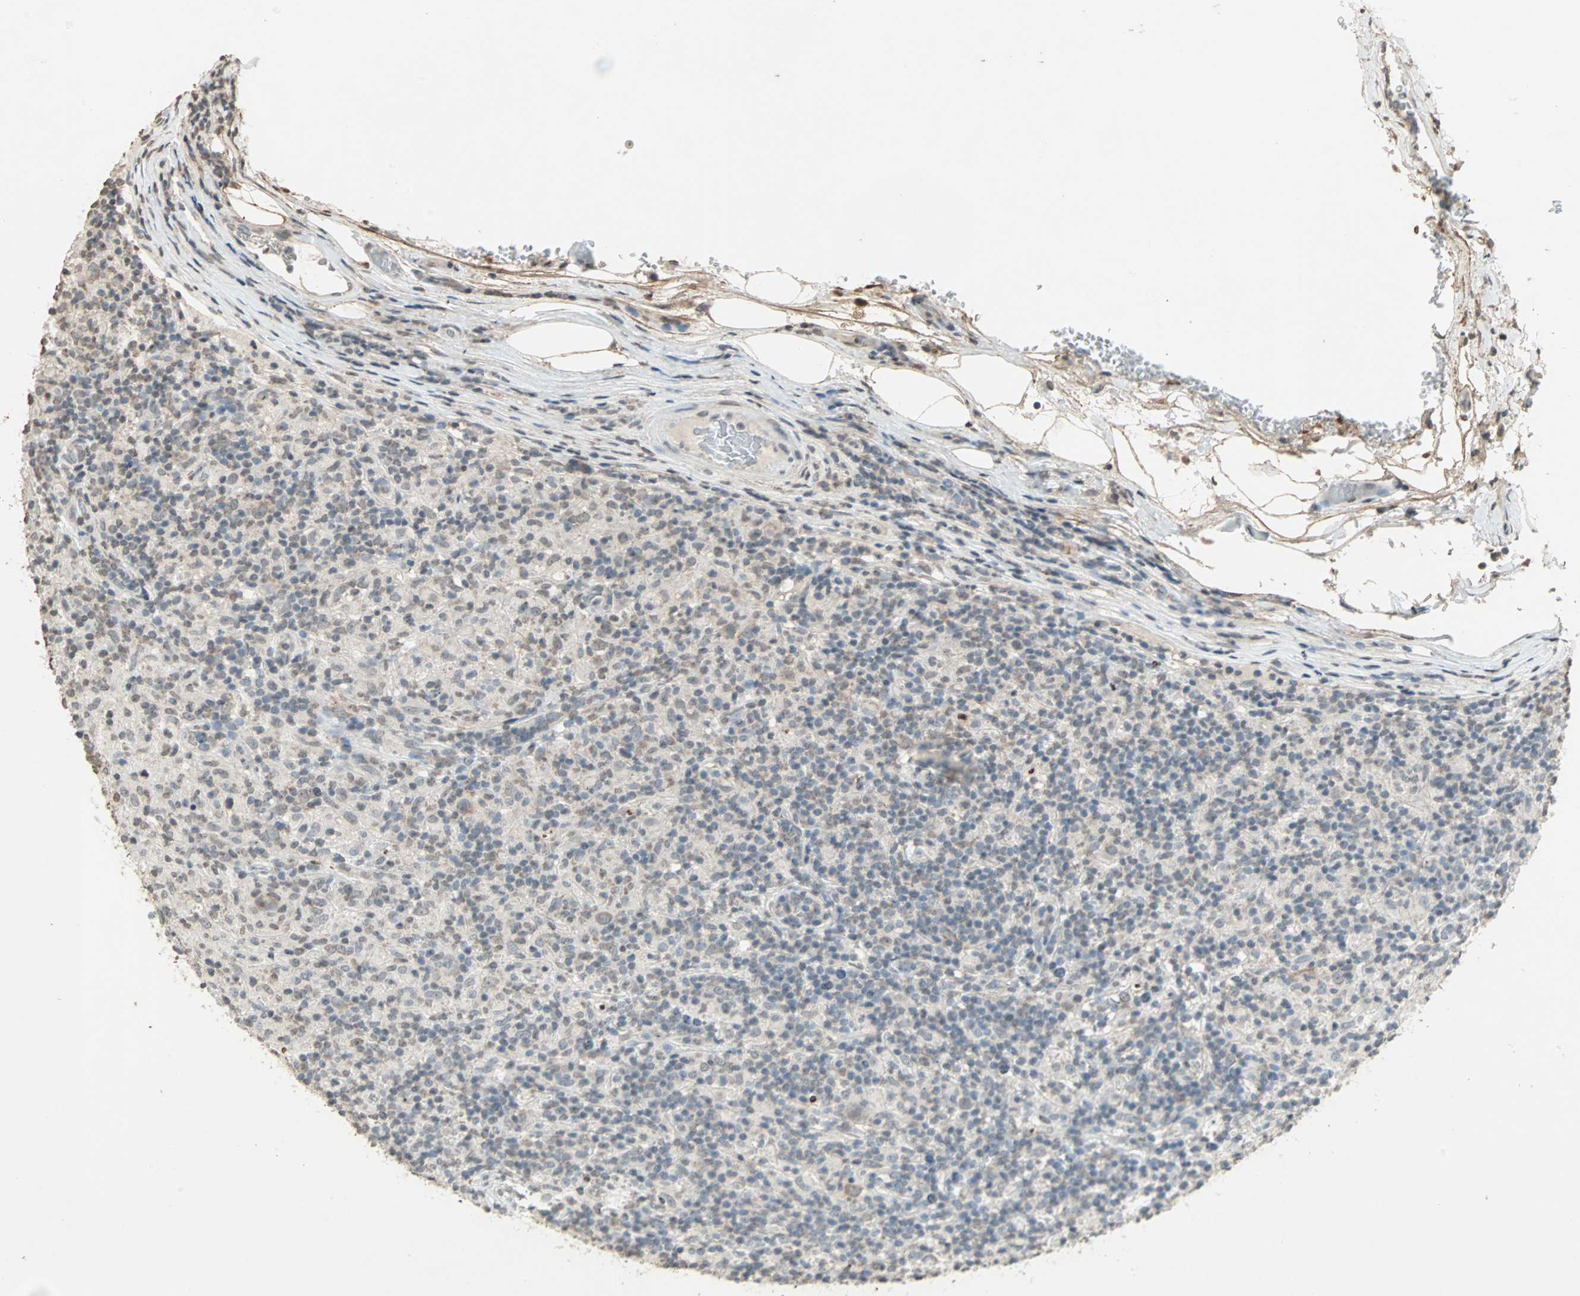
{"staining": {"intensity": "moderate", "quantity": "<25%", "location": "cytoplasmic/membranous"}, "tissue": "lymphoma", "cell_type": "Tumor cells", "image_type": "cancer", "snomed": [{"axis": "morphology", "description": "Hodgkin's disease, NOS"}, {"axis": "topography", "description": "Lymph node"}], "caption": "The photomicrograph shows staining of Hodgkin's disease, revealing moderate cytoplasmic/membranous protein staining (brown color) within tumor cells. Immunohistochemistry (ihc) stains the protein in brown and the nuclei are stained blue.", "gene": "PRELID1", "patient": {"sex": "male", "age": 70}}